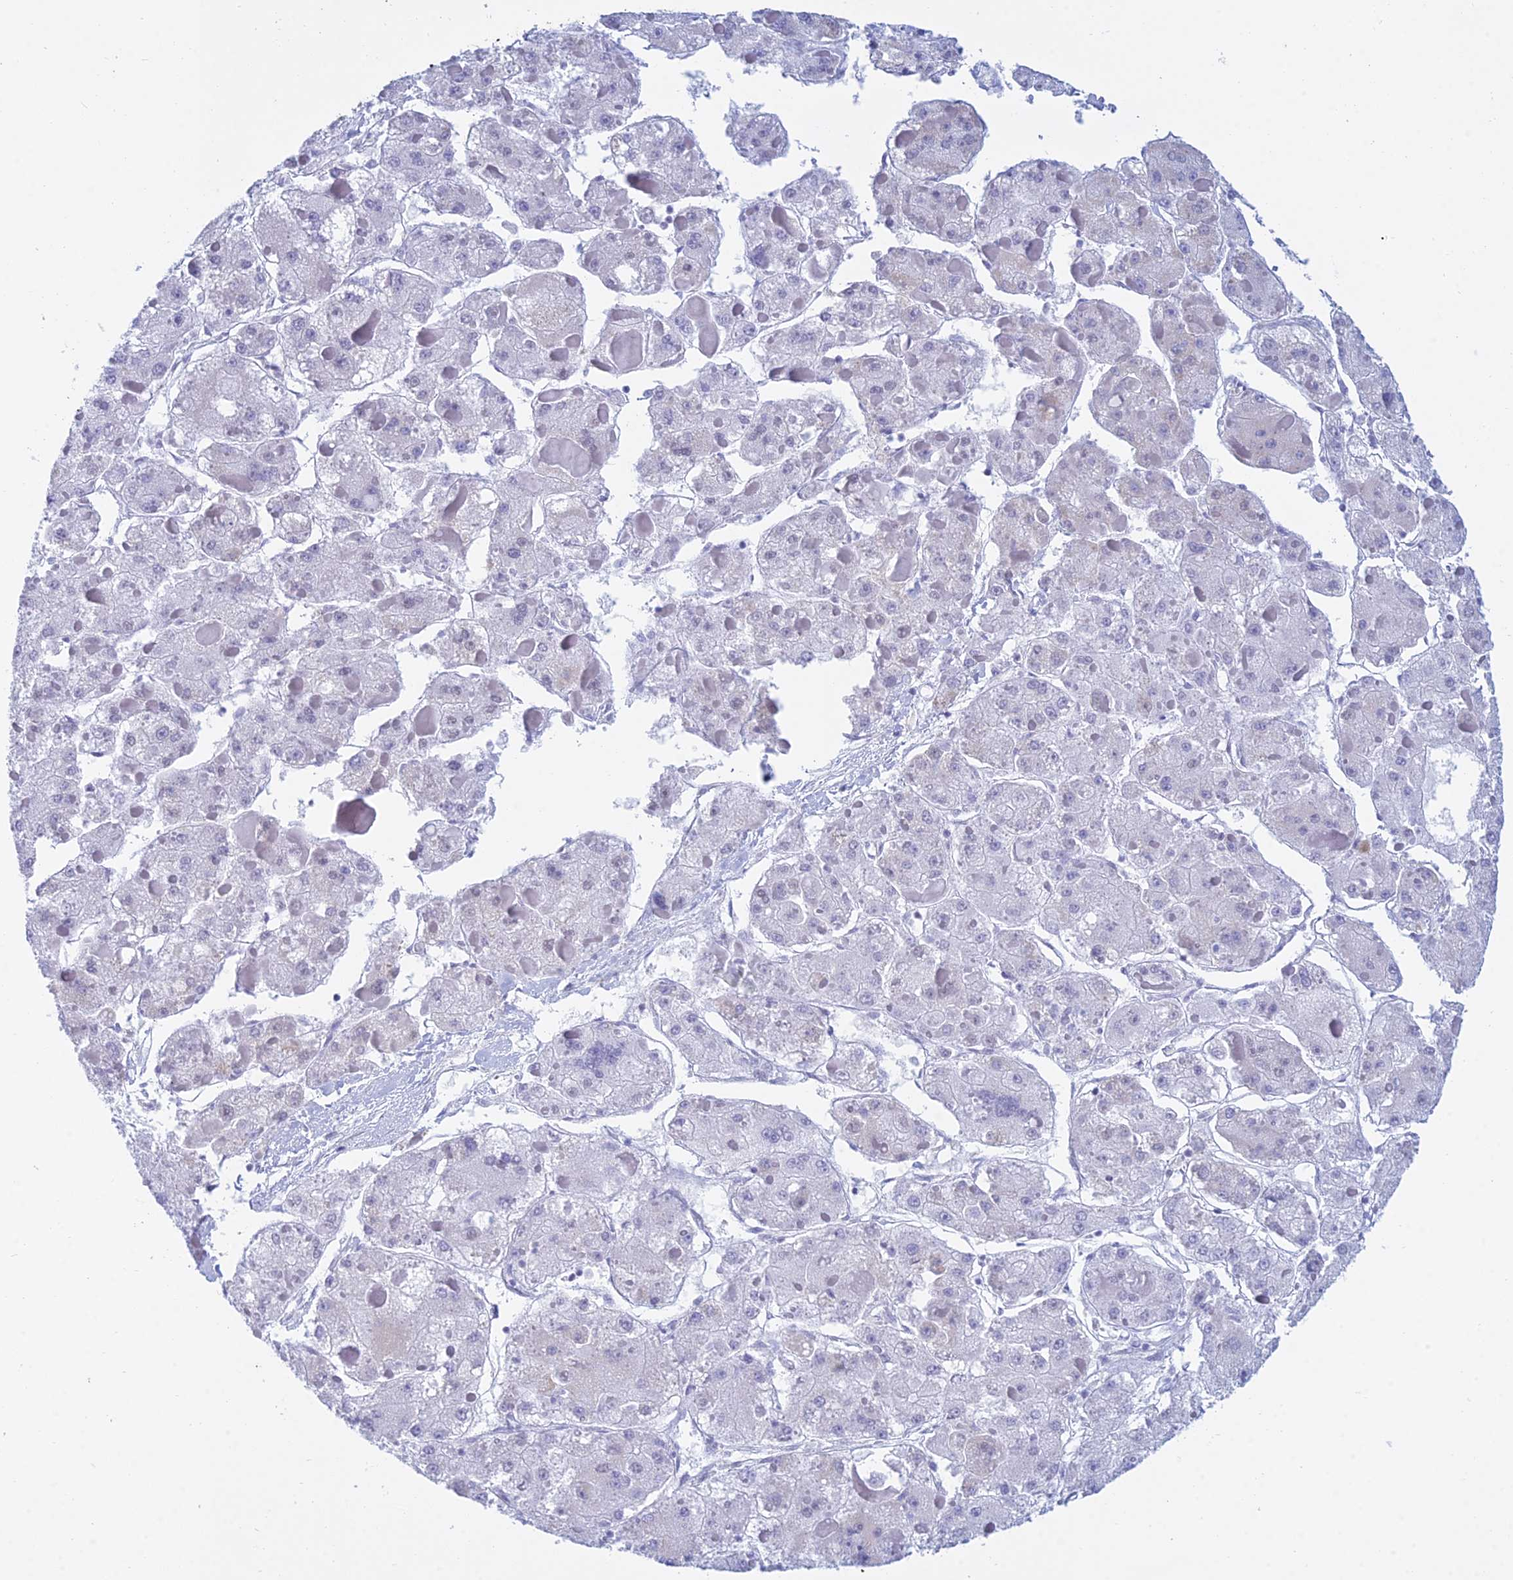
{"staining": {"intensity": "negative", "quantity": "none", "location": "none"}, "tissue": "liver cancer", "cell_type": "Tumor cells", "image_type": "cancer", "snomed": [{"axis": "morphology", "description": "Carcinoma, Hepatocellular, NOS"}, {"axis": "topography", "description": "Liver"}], "caption": "This histopathology image is of liver hepatocellular carcinoma stained with immunohistochemistry to label a protein in brown with the nuclei are counter-stained blue. There is no staining in tumor cells.", "gene": "KLF14", "patient": {"sex": "female", "age": 73}}